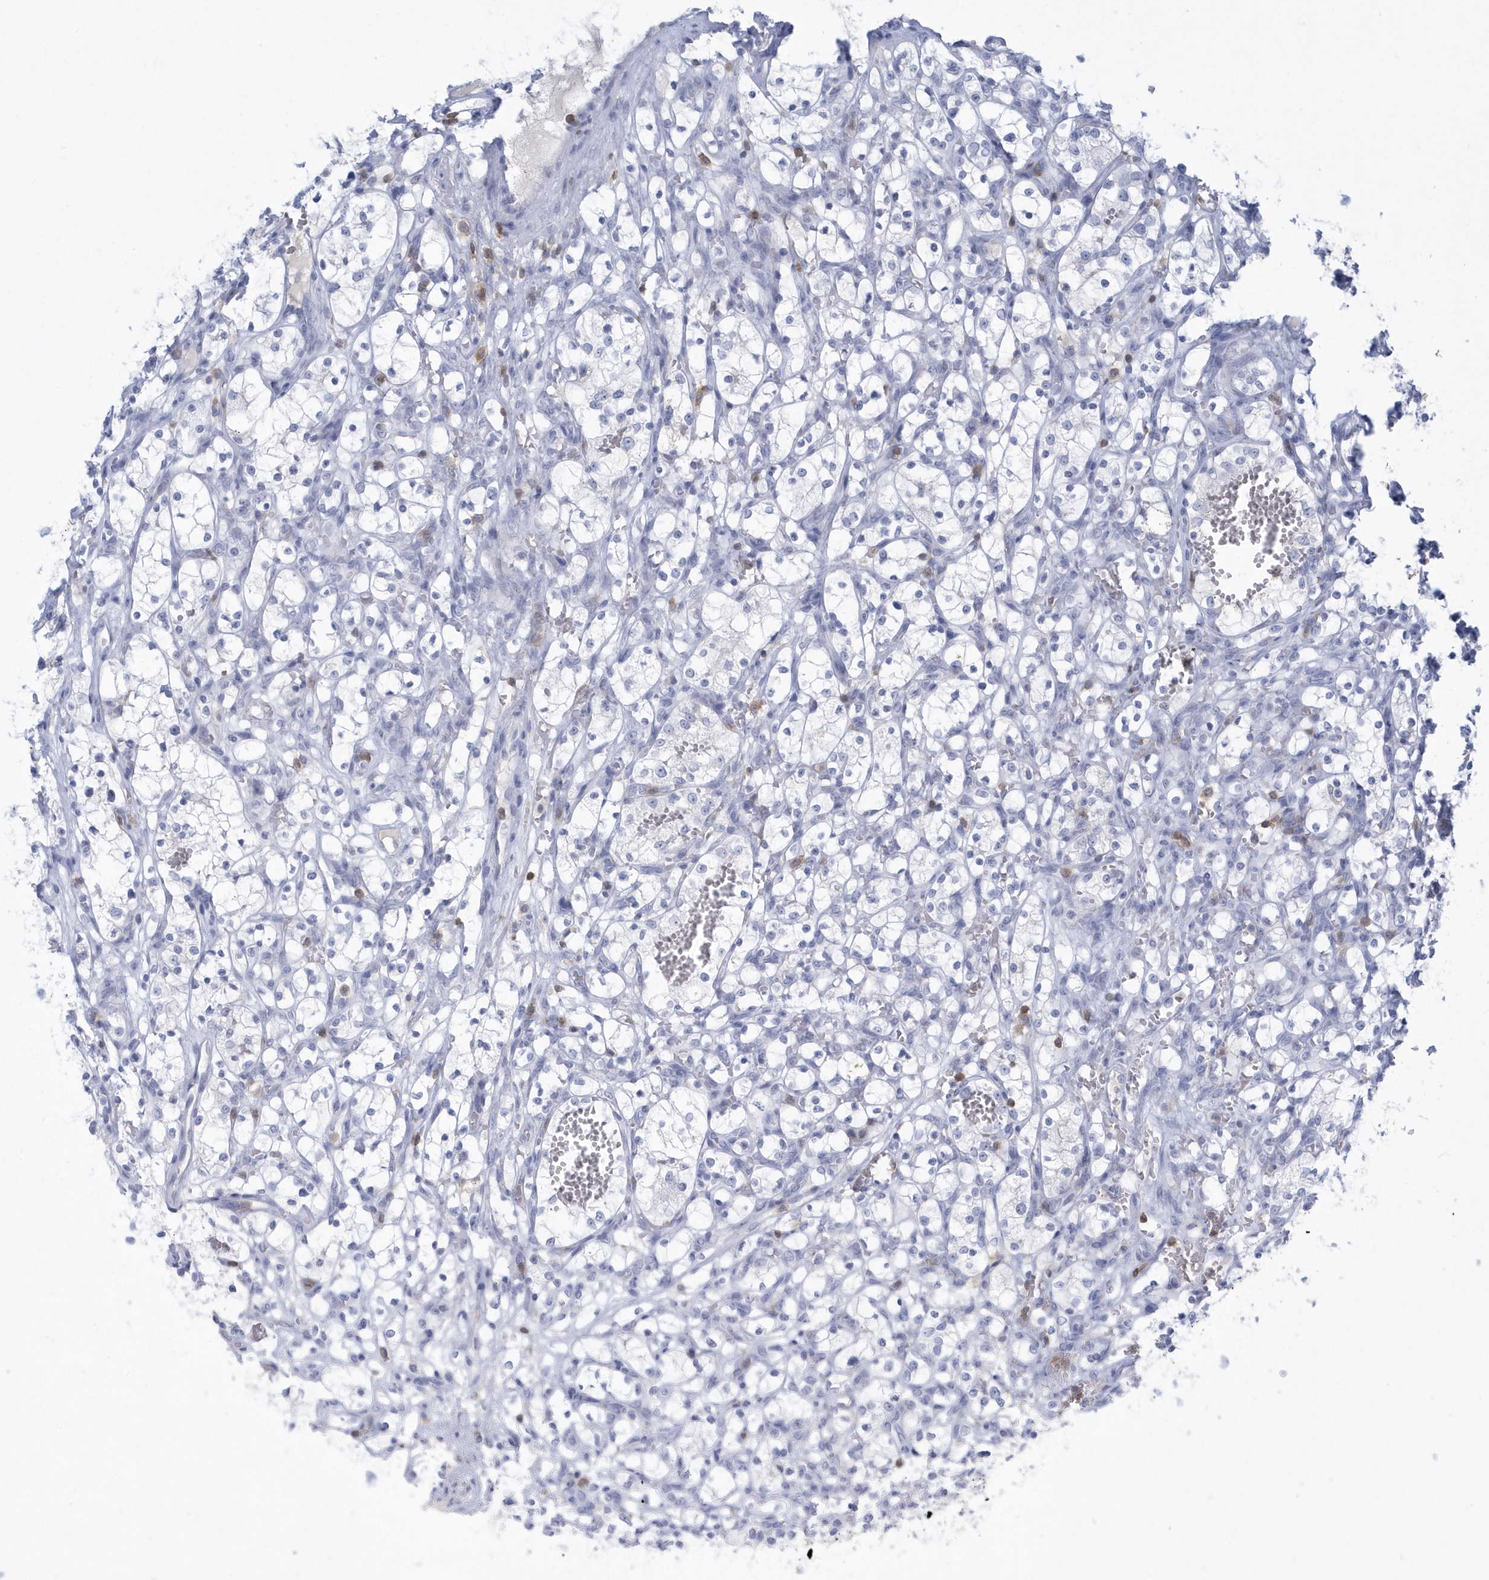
{"staining": {"intensity": "negative", "quantity": "none", "location": "none"}, "tissue": "renal cancer", "cell_type": "Tumor cells", "image_type": "cancer", "snomed": [{"axis": "morphology", "description": "Adenocarcinoma, NOS"}, {"axis": "topography", "description": "Kidney"}], "caption": "Micrograph shows no significant protein expression in tumor cells of renal cancer (adenocarcinoma).", "gene": "PSD4", "patient": {"sex": "female", "age": 69}}